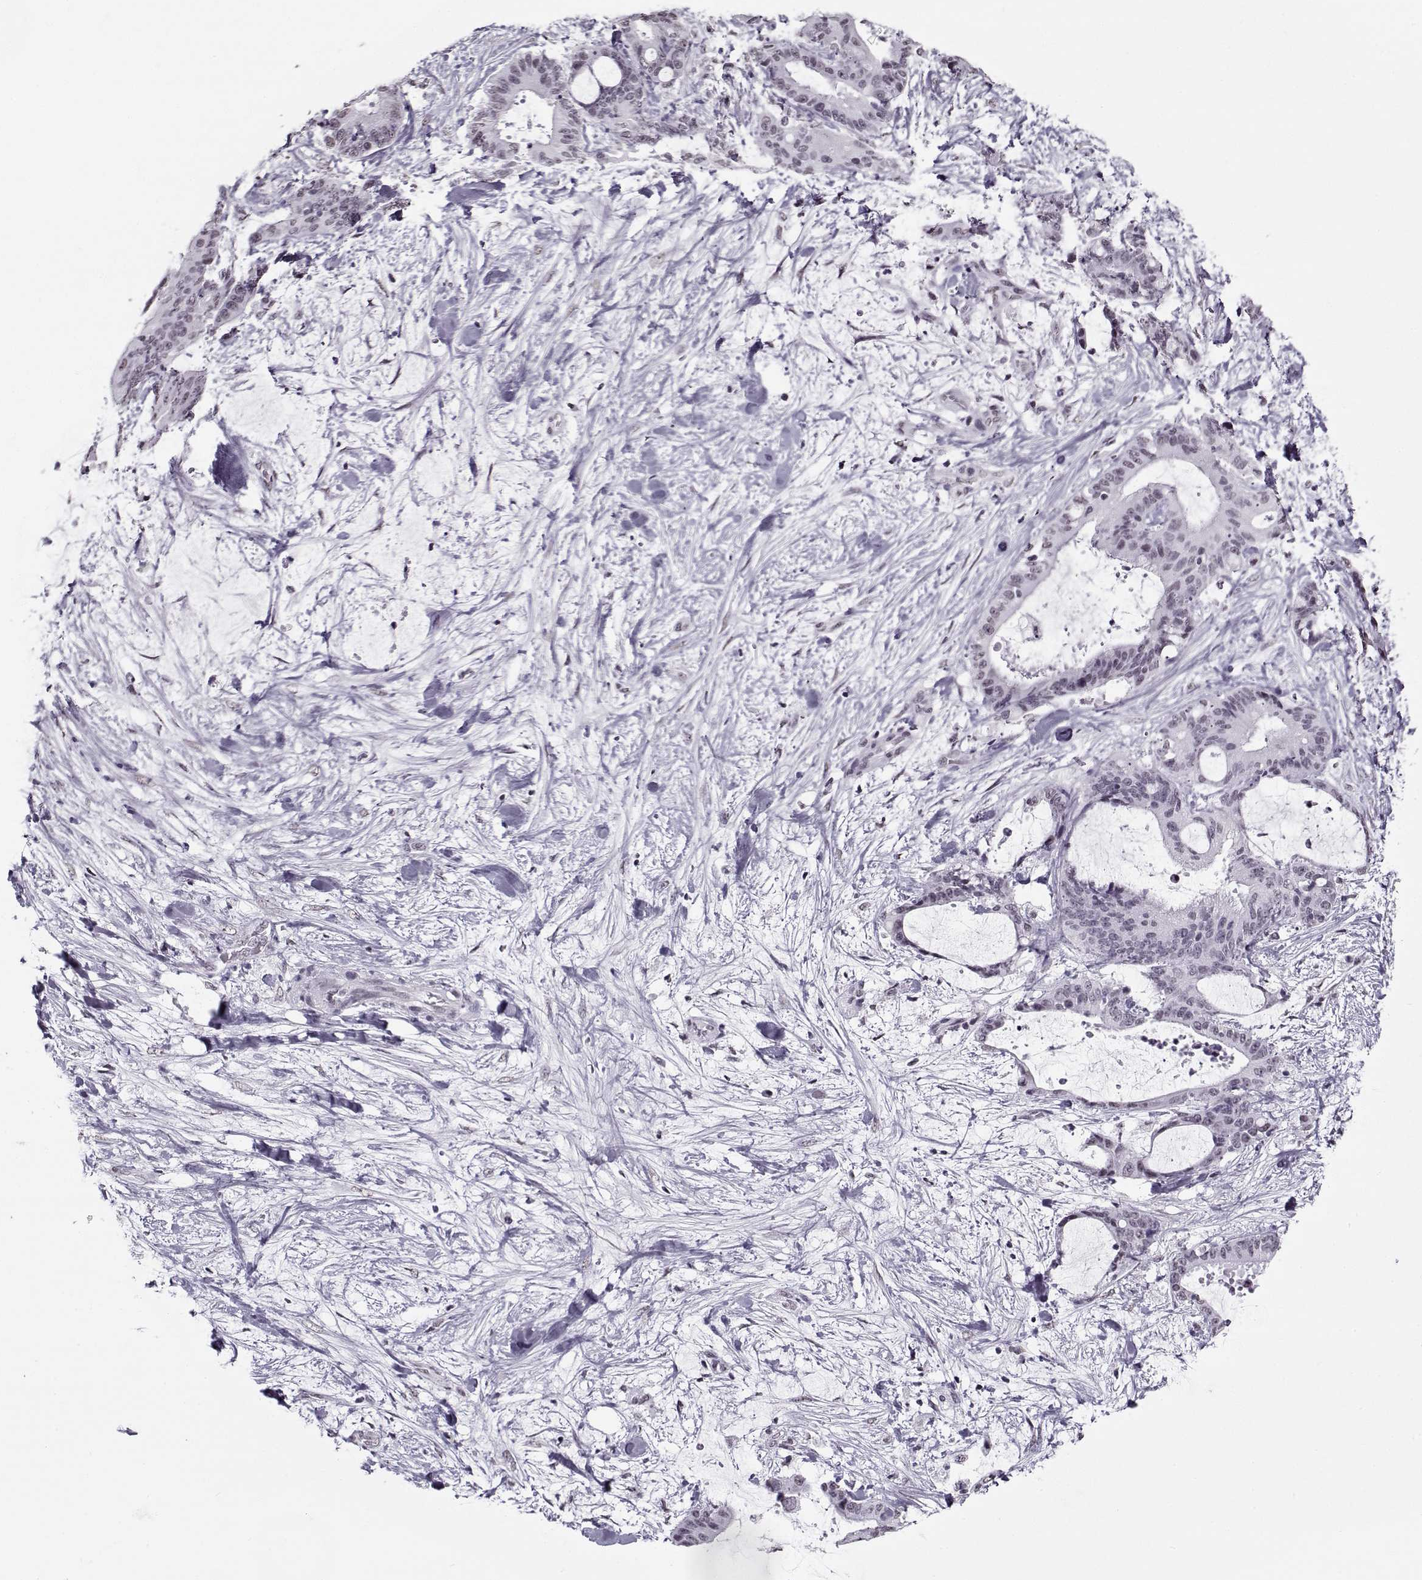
{"staining": {"intensity": "negative", "quantity": "none", "location": "none"}, "tissue": "liver cancer", "cell_type": "Tumor cells", "image_type": "cancer", "snomed": [{"axis": "morphology", "description": "Cholangiocarcinoma"}, {"axis": "topography", "description": "Liver"}], "caption": "A photomicrograph of human liver cancer (cholangiocarcinoma) is negative for staining in tumor cells.", "gene": "PRMT8", "patient": {"sex": "female", "age": 73}}